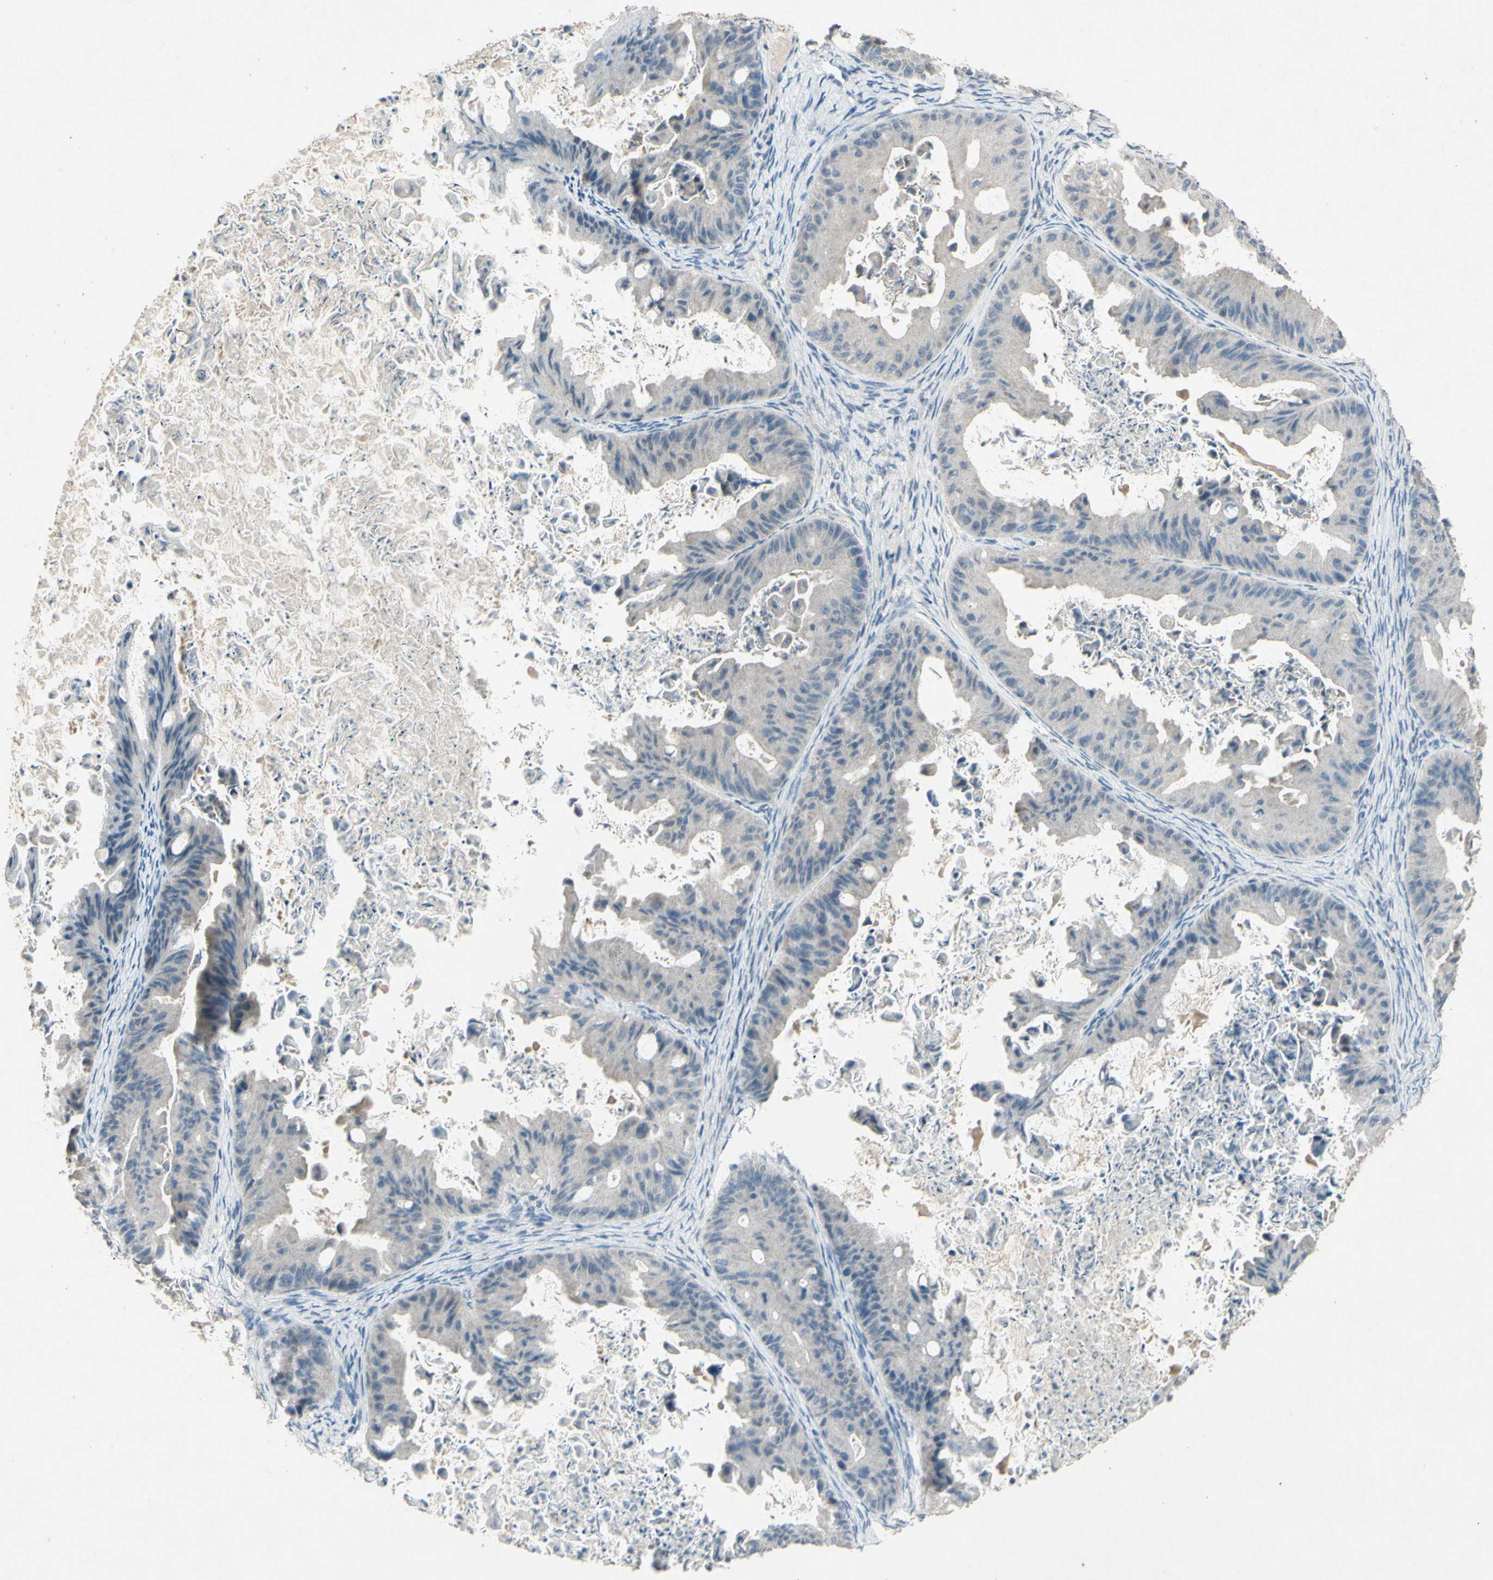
{"staining": {"intensity": "negative", "quantity": "none", "location": "none"}, "tissue": "ovarian cancer", "cell_type": "Tumor cells", "image_type": "cancer", "snomed": [{"axis": "morphology", "description": "Cystadenocarcinoma, mucinous, NOS"}, {"axis": "topography", "description": "Ovary"}], "caption": "Histopathology image shows no significant protein staining in tumor cells of mucinous cystadenocarcinoma (ovarian).", "gene": "TIMM21", "patient": {"sex": "female", "age": 37}}